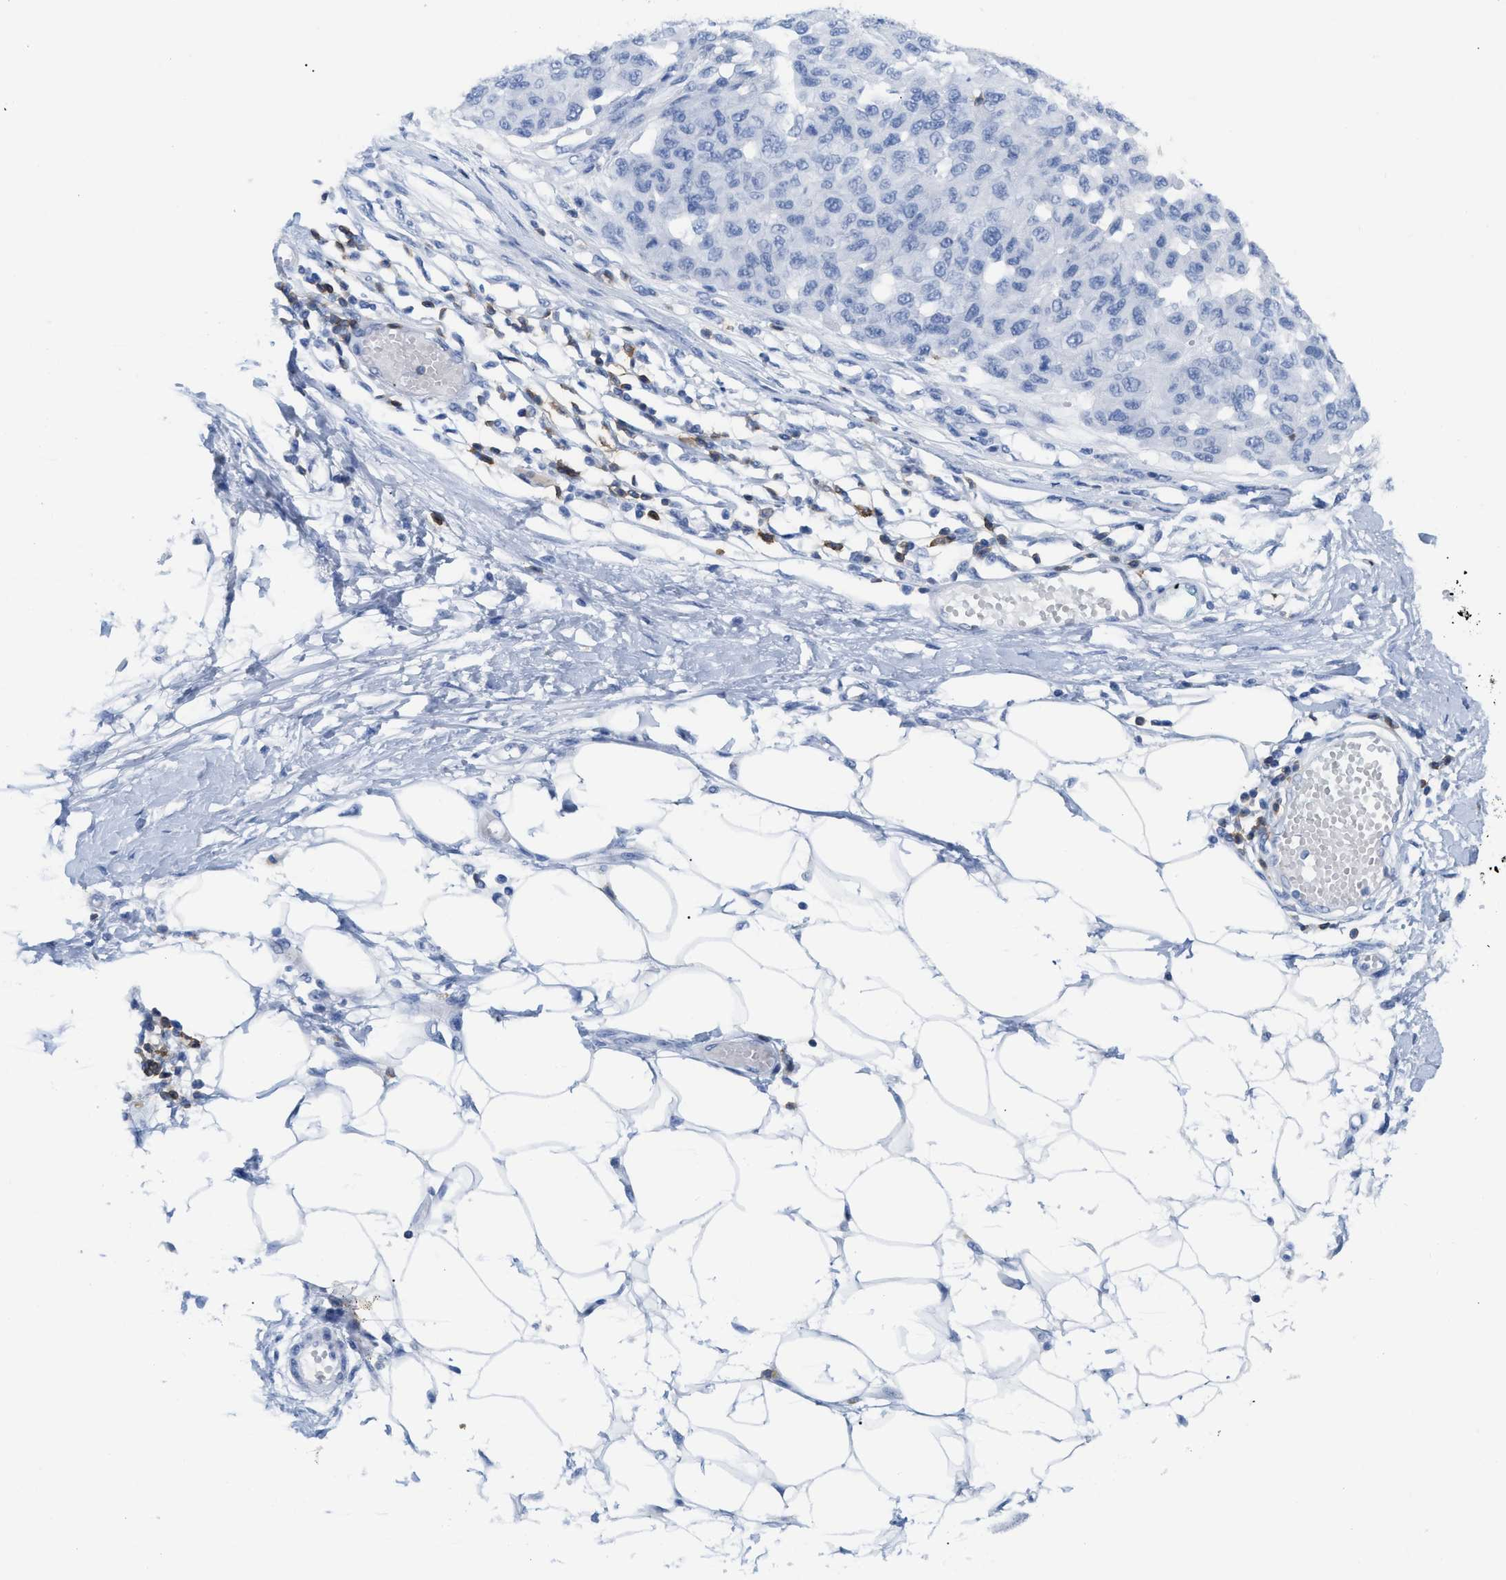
{"staining": {"intensity": "negative", "quantity": "none", "location": "none"}, "tissue": "melanoma", "cell_type": "Tumor cells", "image_type": "cancer", "snomed": [{"axis": "morphology", "description": "Normal tissue, NOS"}, {"axis": "morphology", "description": "Malignant melanoma, NOS"}, {"axis": "topography", "description": "Skin"}], "caption": "This is an immunohistochemistry (IHC) photomicrograph of human malignant melanoma. There is no positivity in tumor cells.", "gene": "CD5", "patient": {"sex": "male", "age": 62}}